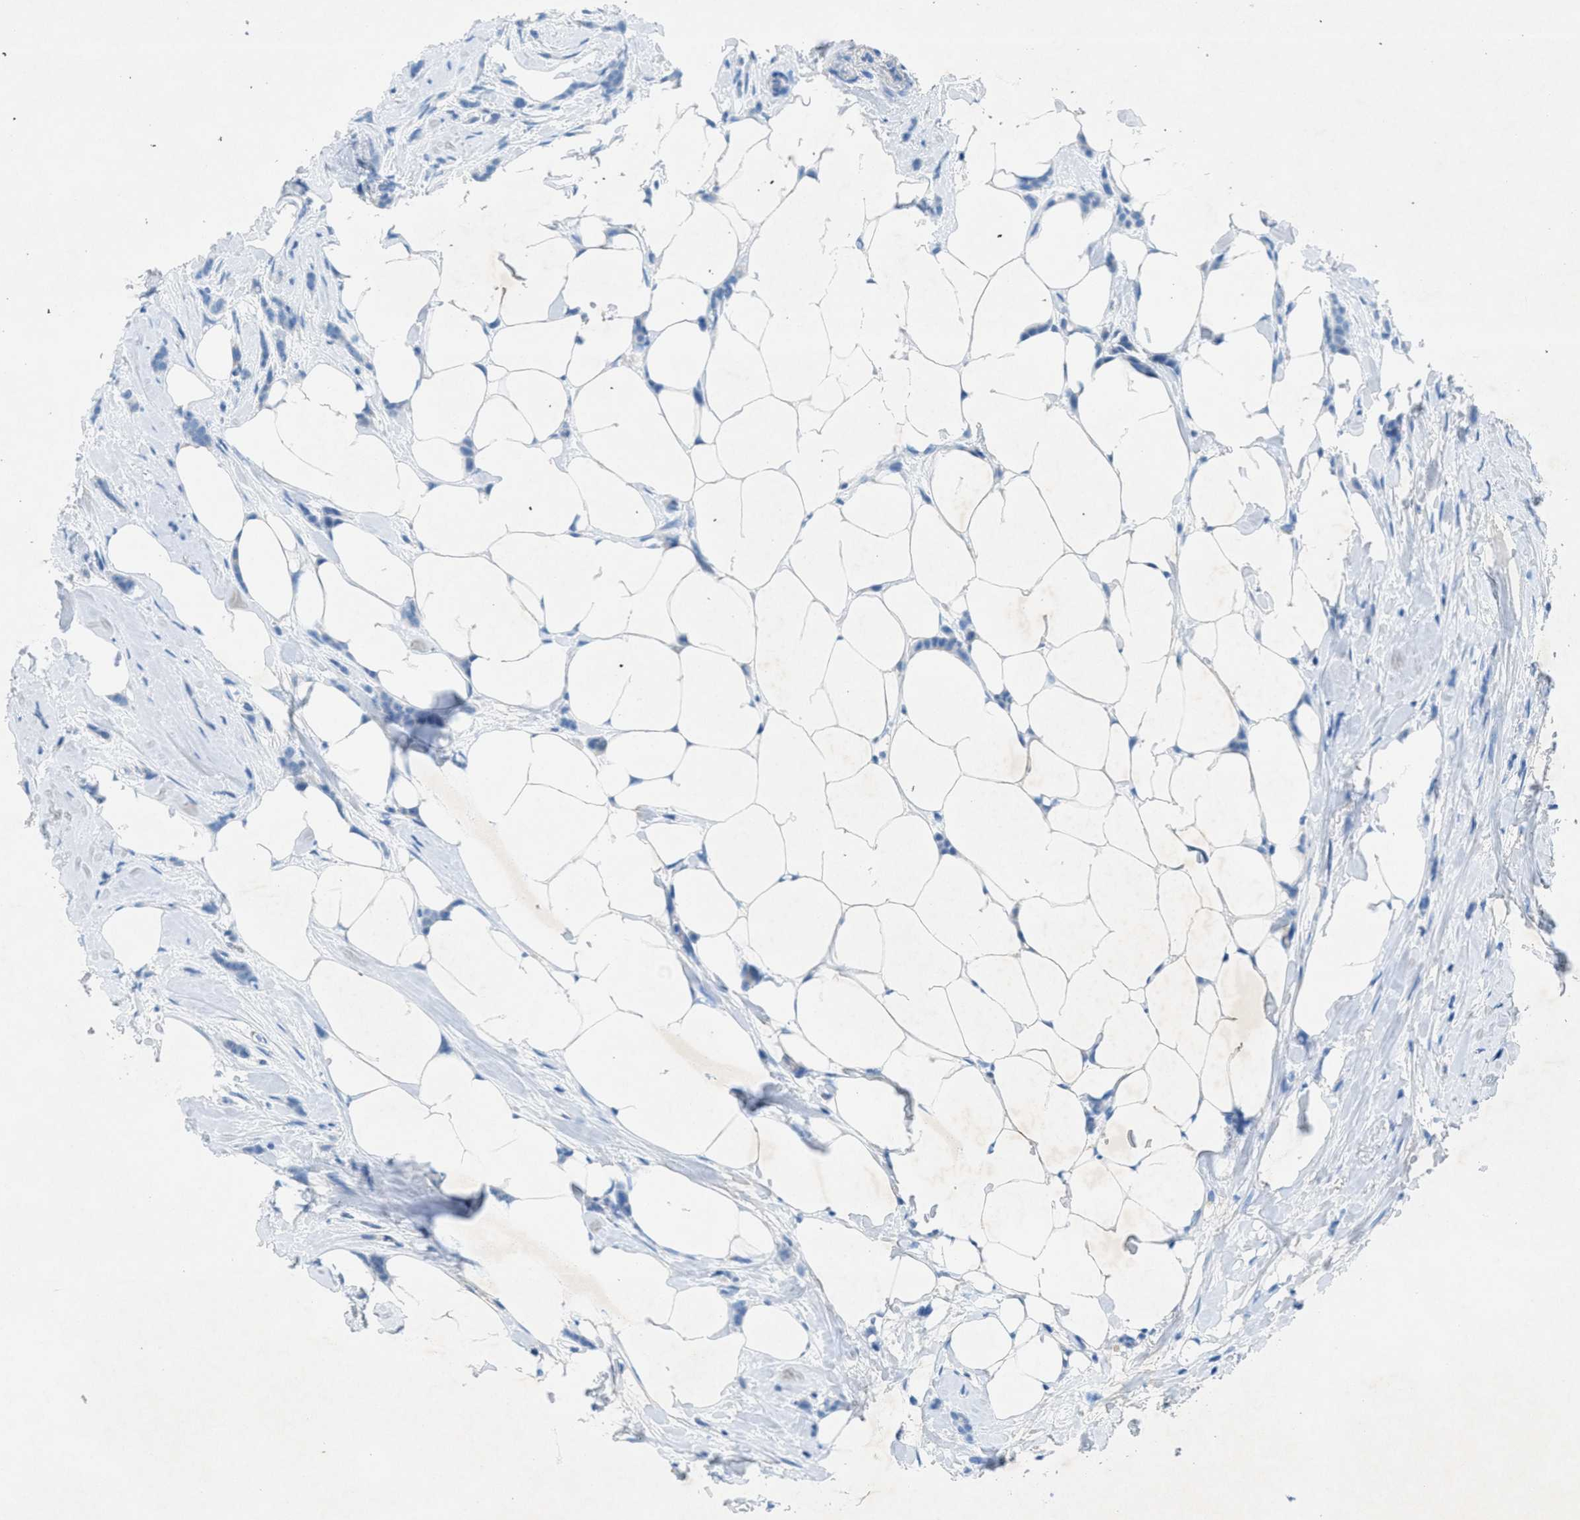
{"staining": {"intensity": "negative", "quantity": "none", "location": "none"}, "tissue": "breast cancer", "cell_type": "Tumor cells", "image_type": "cancer", "snomed": [{"axis": "morphology", "description": "Lobular carcinoma, in situ"}, {"axis": "morphology", "description": "Lobular carcinoma"}, {"axis": "topography", "description": "Breast"}], "caption": "Breast cancer was stained to show a protein in brown. There is no significant expression in tumor cells.", "gene": "GALNT17", "patient": {"sex": "female", "age": 41}}